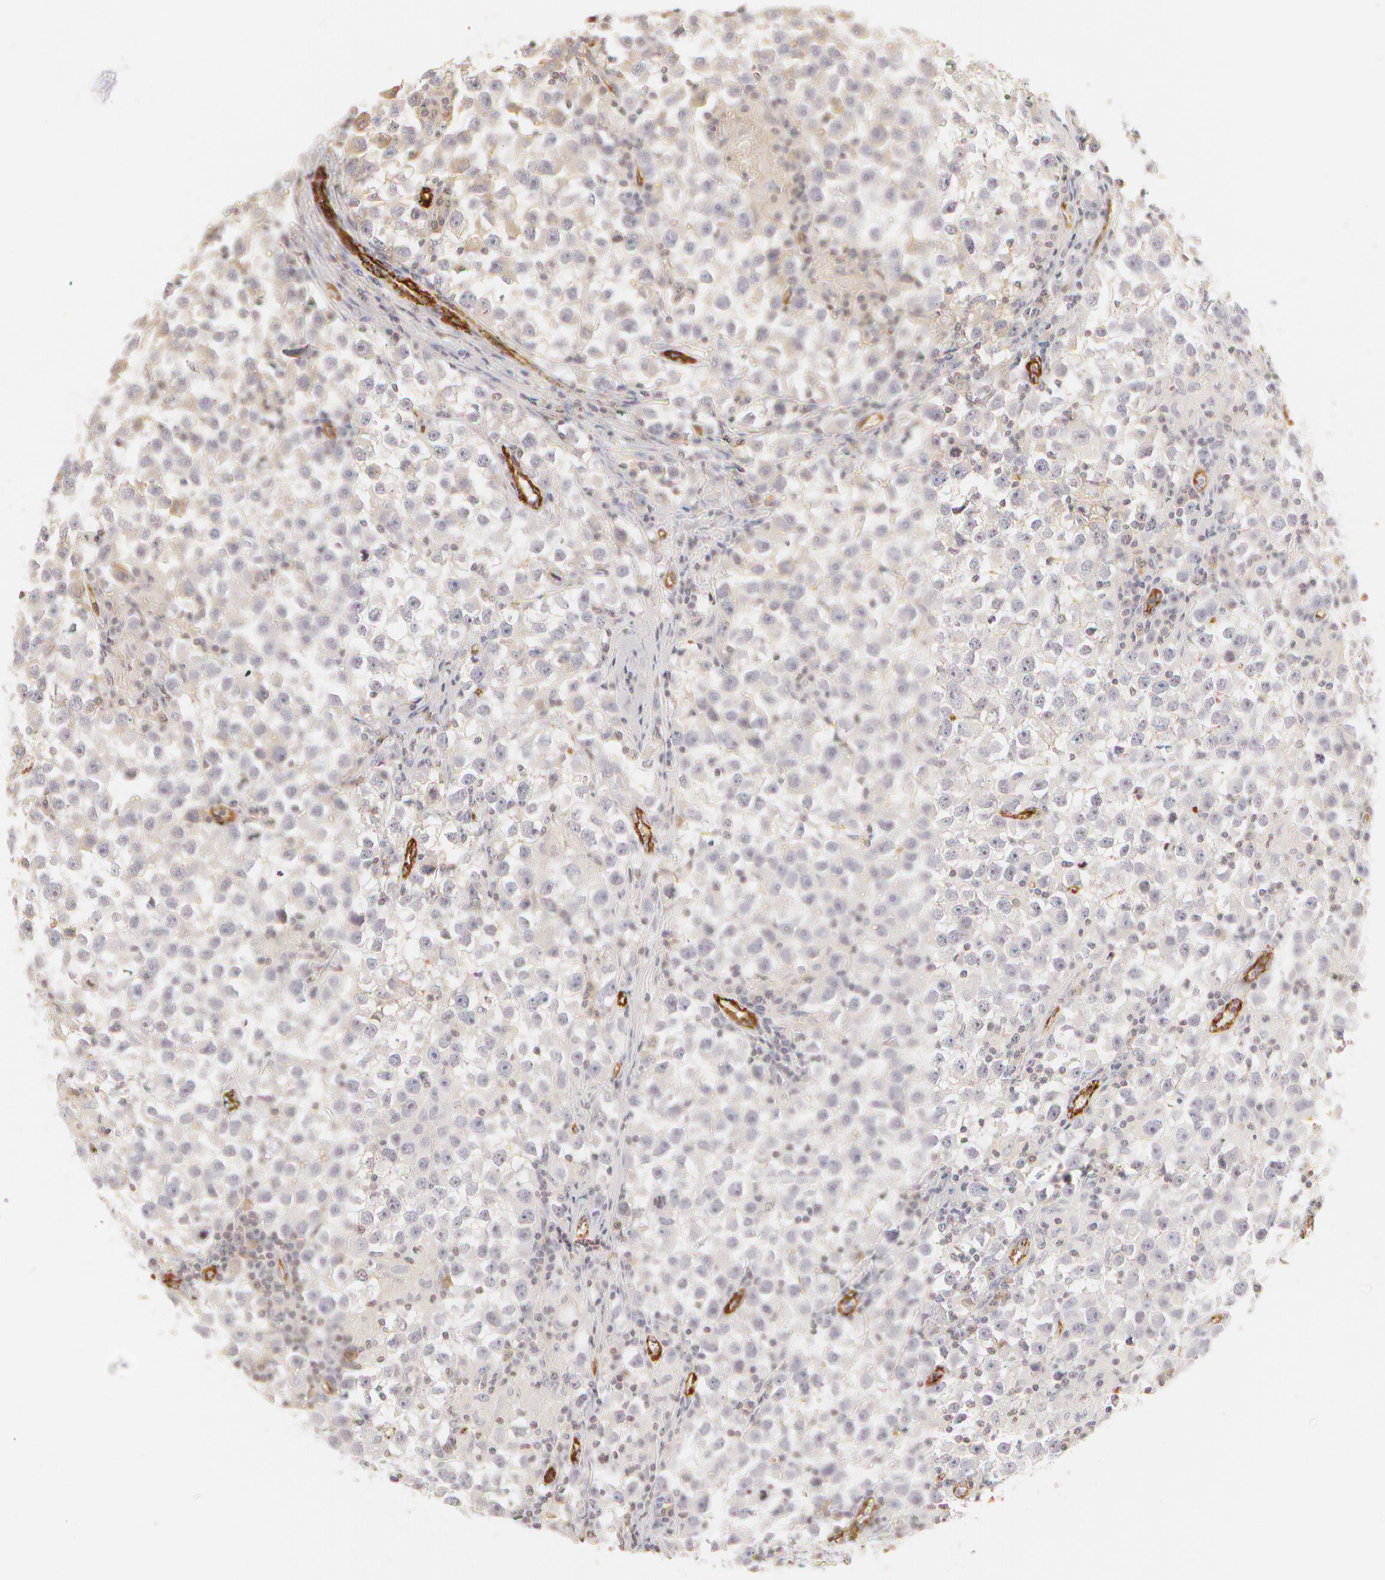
{"staining": {"intensity": "weak", "quantity": "<25%", "location": "cytoplasmic/membranous"}, "tissue": "testis cancer", "cell_type": "Tumor cells", "image_type": "cancer", "snomed": [{"axis": "morphology", "description": "Seminoma, NOS"}, {"axis": "topography", "description": "Testis"}], "caption": "Immunohistochemistry (IHC) micrograph of human seminoma (testis) stained for a protein (brown), which exhibits no staining in tumor cells.", "gene": "VWF", "patient": {"sex": "male", "age": 33}}